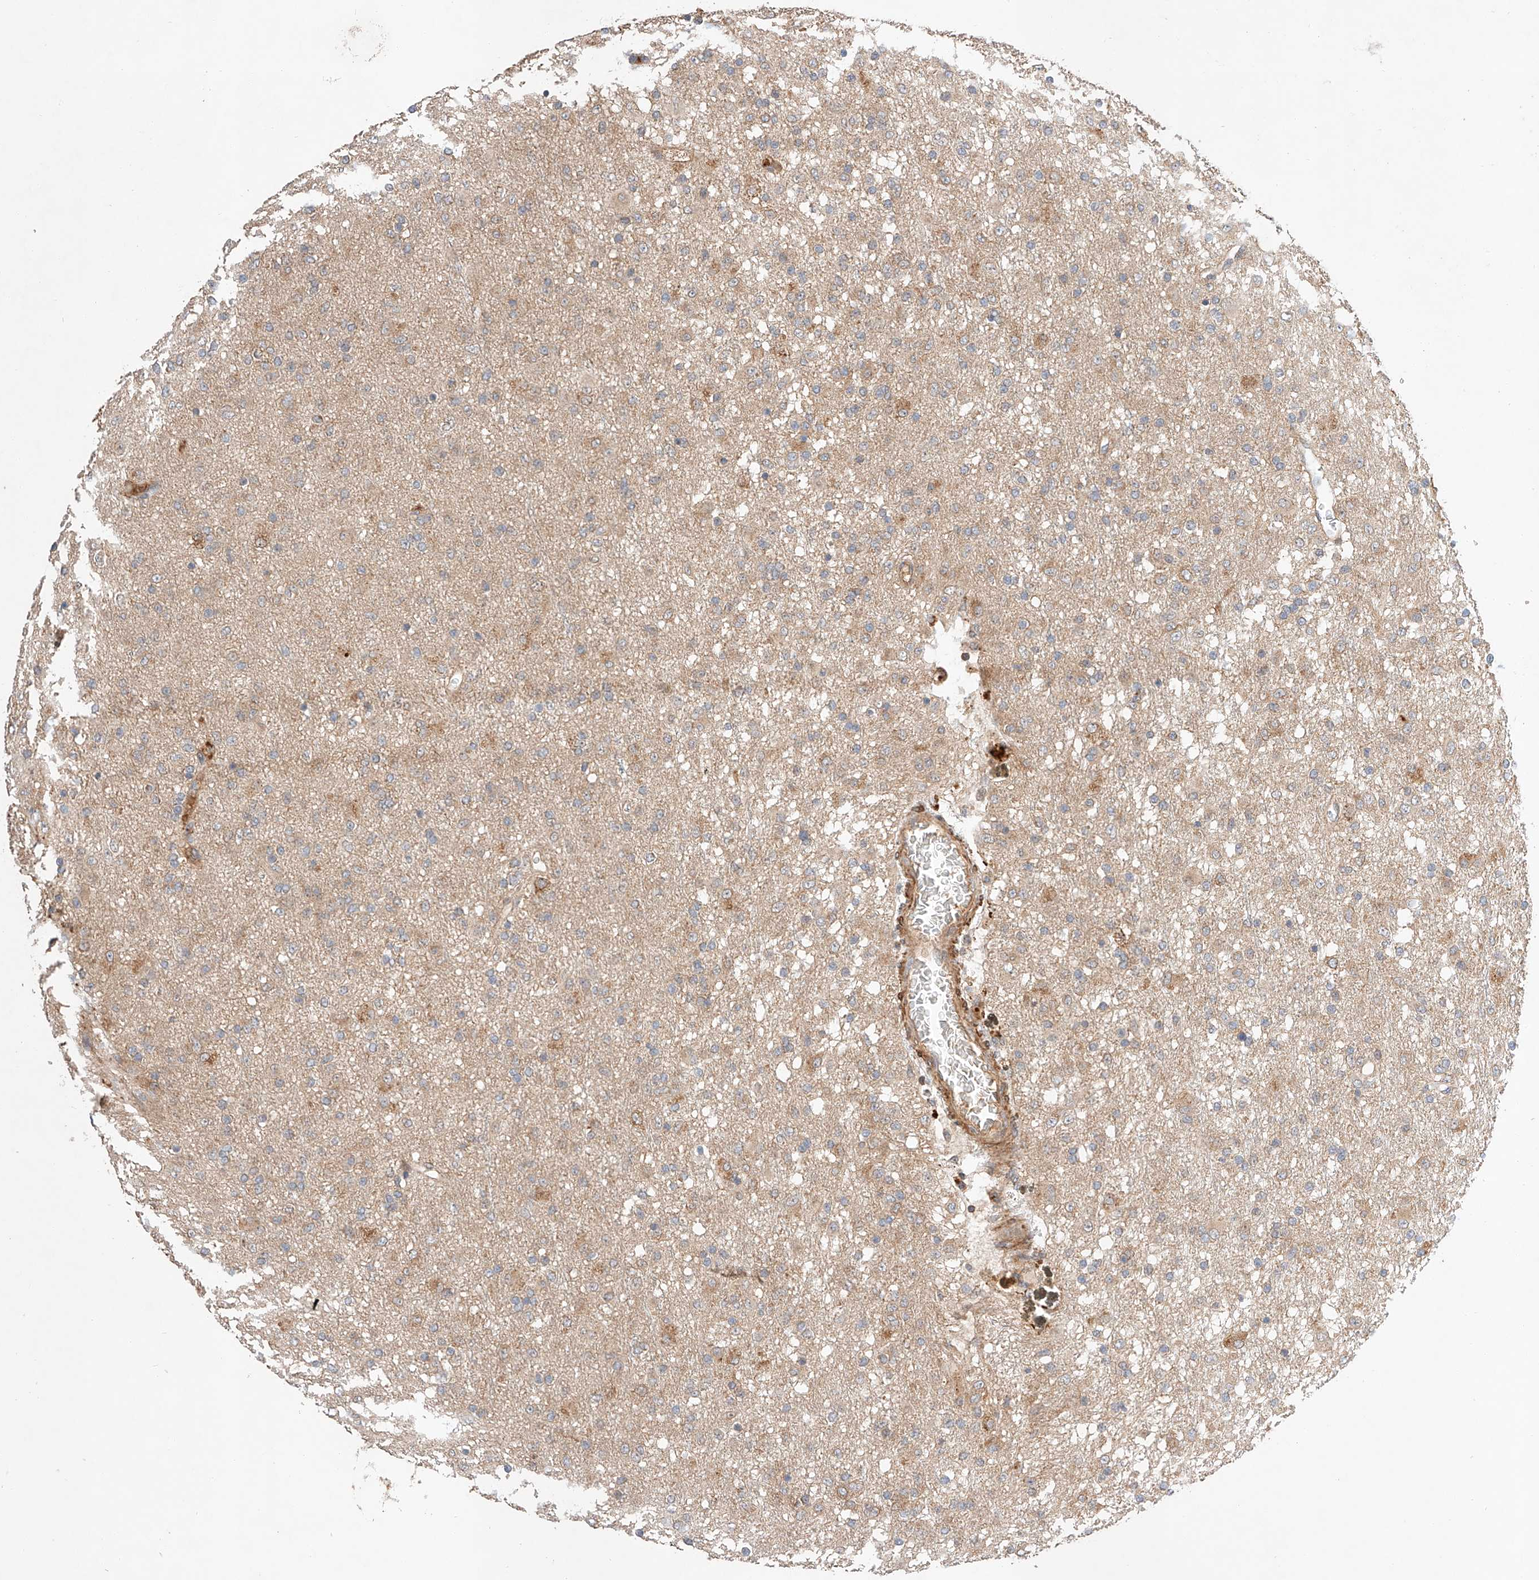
{"staining": {"intensity": "weak", "quantity": "25%-75%", "location": "cytoplasmic/membranous"}, "tissue": "glioma", "cell_type": "Tumor cells", "image_type": "cancer", "snomed": [{"axis": "morphology", "description": "Glioma, malignant, Low grade"}, {"axis": "topography", "description": "Brain"}], "caption": "Approximately 25%-75% of tumor cells in glioma demonstrate weak cytoplasmic/membranous protein expression as visualized by brown immunohistochemical staining.", "gene": "RAB23", "patient": {"sex": "male", "age": 65}}